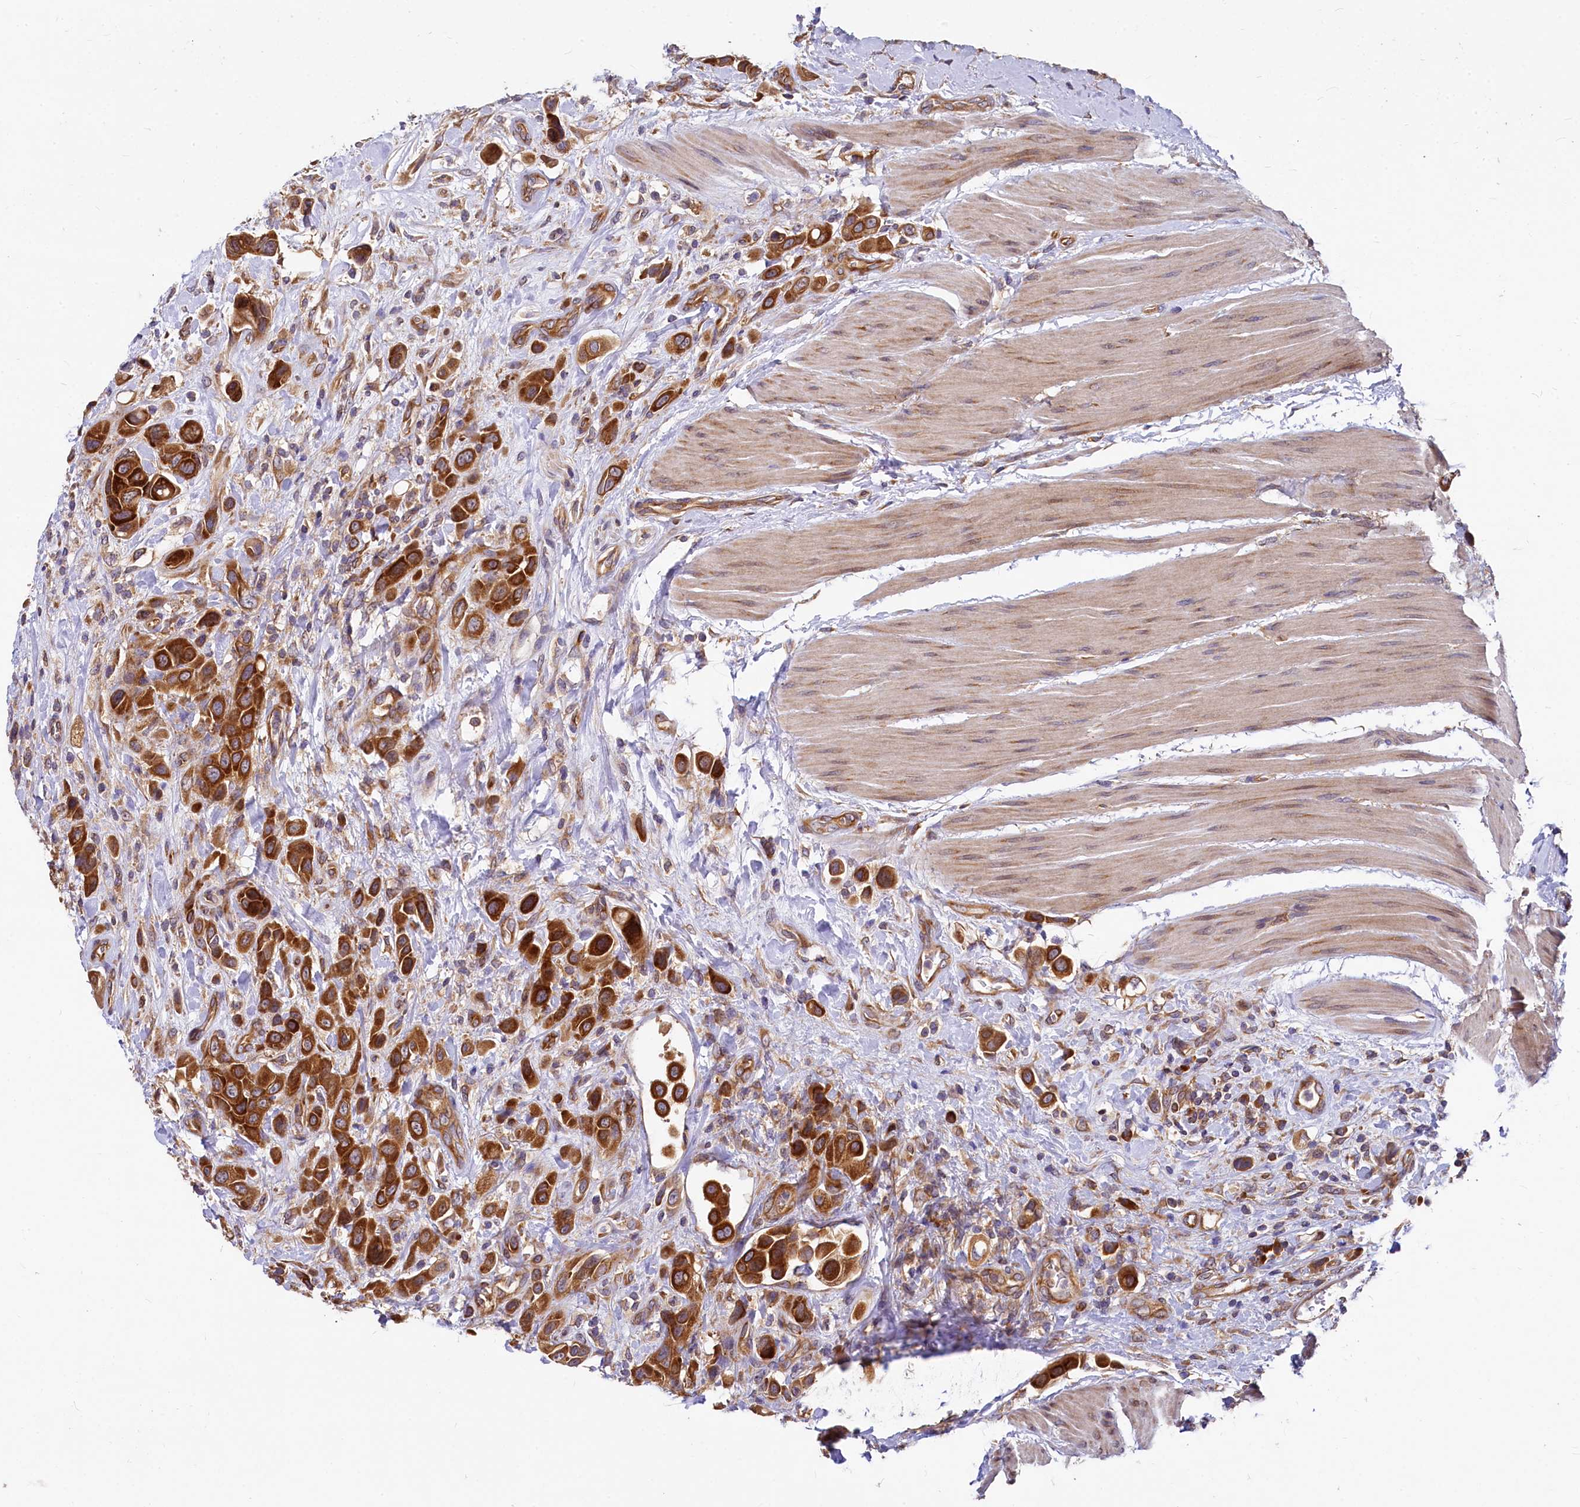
{"staining": {"intensity": "strong", "quantity": ">75%", "location": "cytoplasmic/membranous"}, "tissue": "urothelial cancer", "cell_type": "Tumor cells", "image_type": "cancer", "snomed": [{"axis": "morphology", "description": "Urothelial carcinoma, High grade"}, {"axis": "topography", "description": "Urinary bladder"}], "caption": "Immunohistochemistry (DAB (3,3'-diaminobenzidine)) staining of human urothelial cancer displays strong cytoplasmic/membranous protein positivity in approximately >75% of tumor cells. (DAB (3,3'-diaminobenzidine) IHC, brown staining for protein, blue staining for nuclei).", "gene": "EIF2B2", "patient": {"sex": "male", "age": 50}}